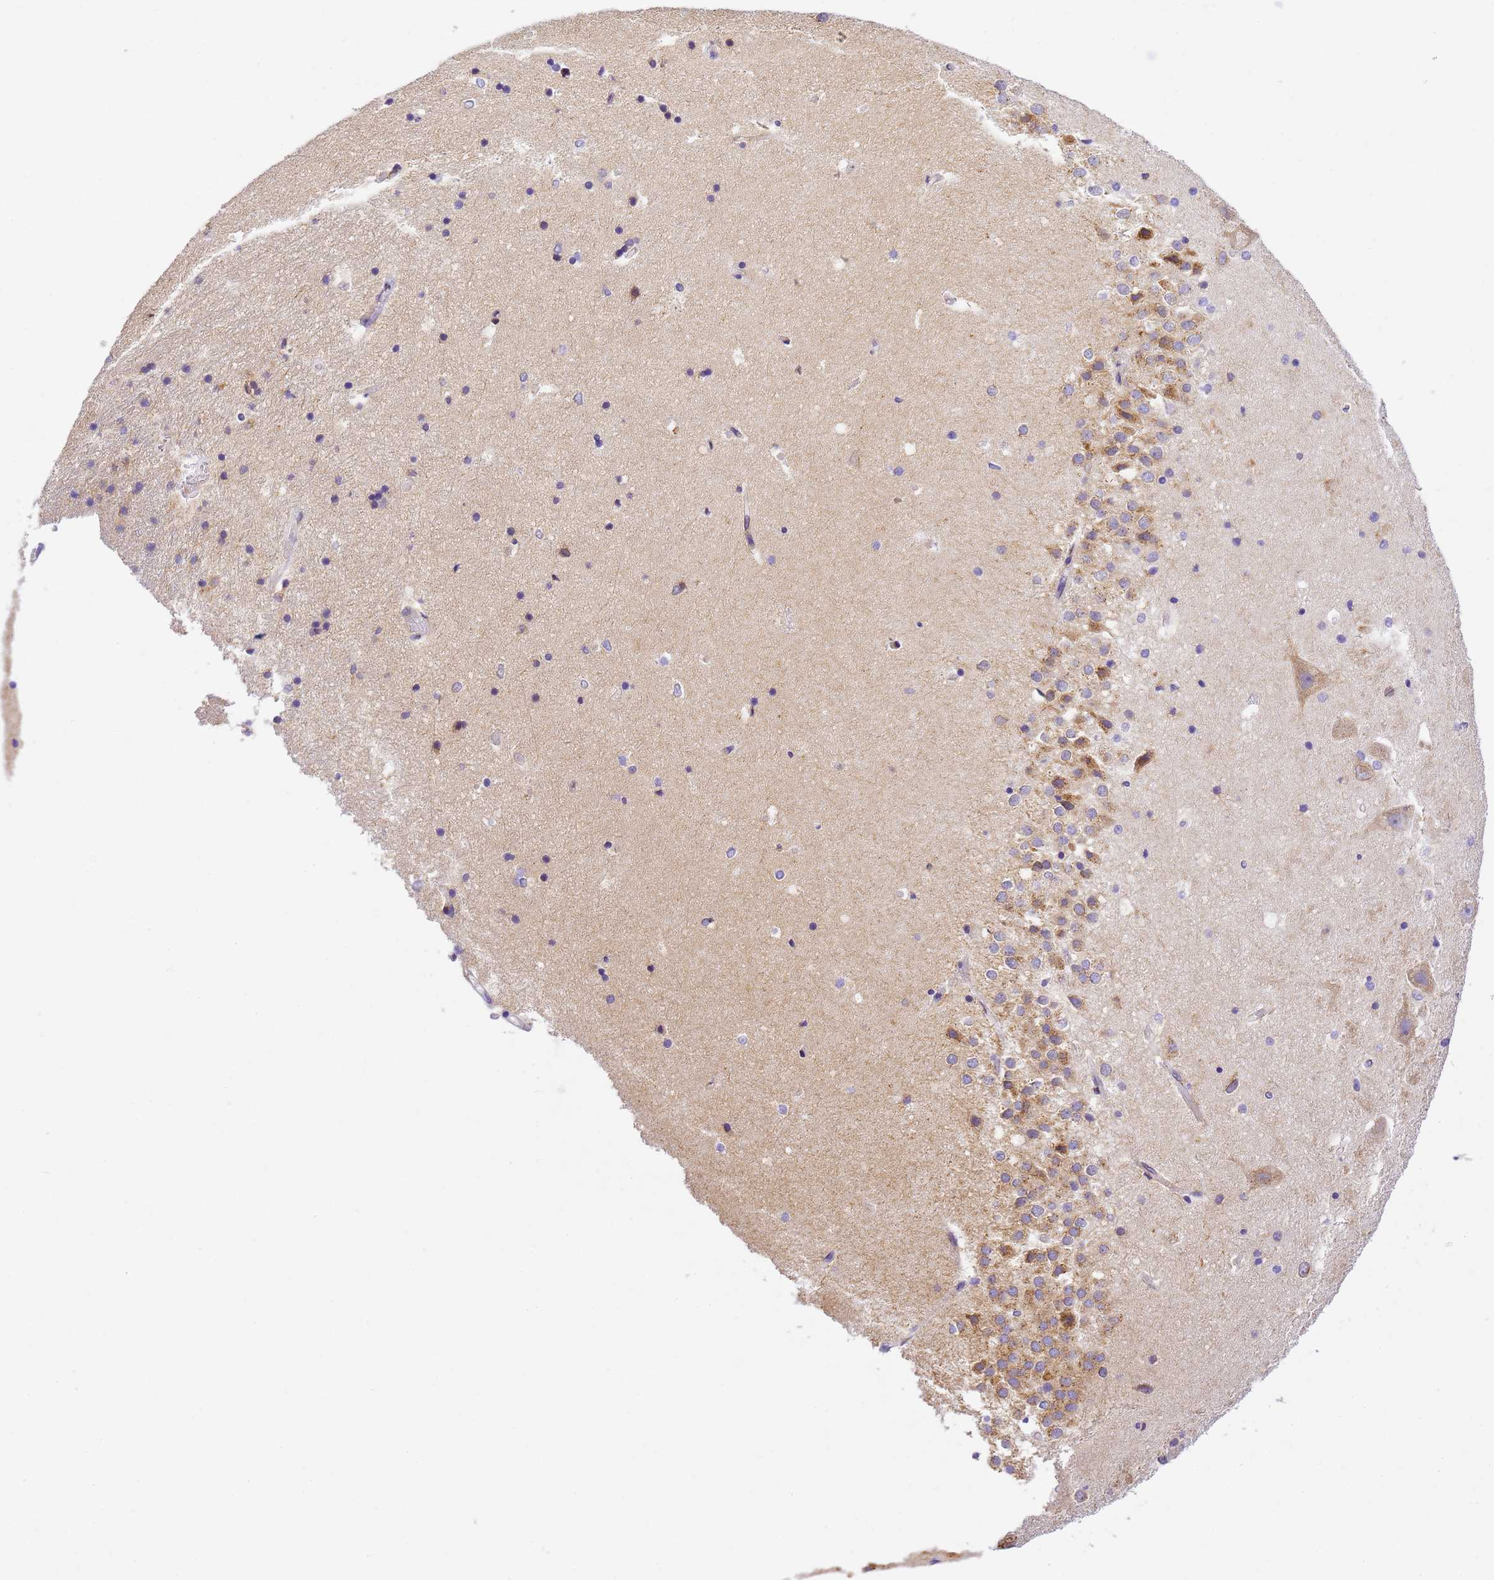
{"staining": {"intensity": "weak", "quantity": "<25%", "location": "cytoplasmic/membranous"}, "tissue": "hippocampus", "cell_type": "Glial cells", "image_type": "normal", "snomed": [{"axis": "morphology", "description": "Normal tissue, NOS"}, {"axis": "topography", "description": "Hippocampus"}], "caption": "DAB (3,3'-diaminobenzidine) immunohistochemical staining of normal human hippocampus reveals no significant positivity in glial cells.", "gene": "RHBDD3", "patient": {"sex": "female", "age": 52}}